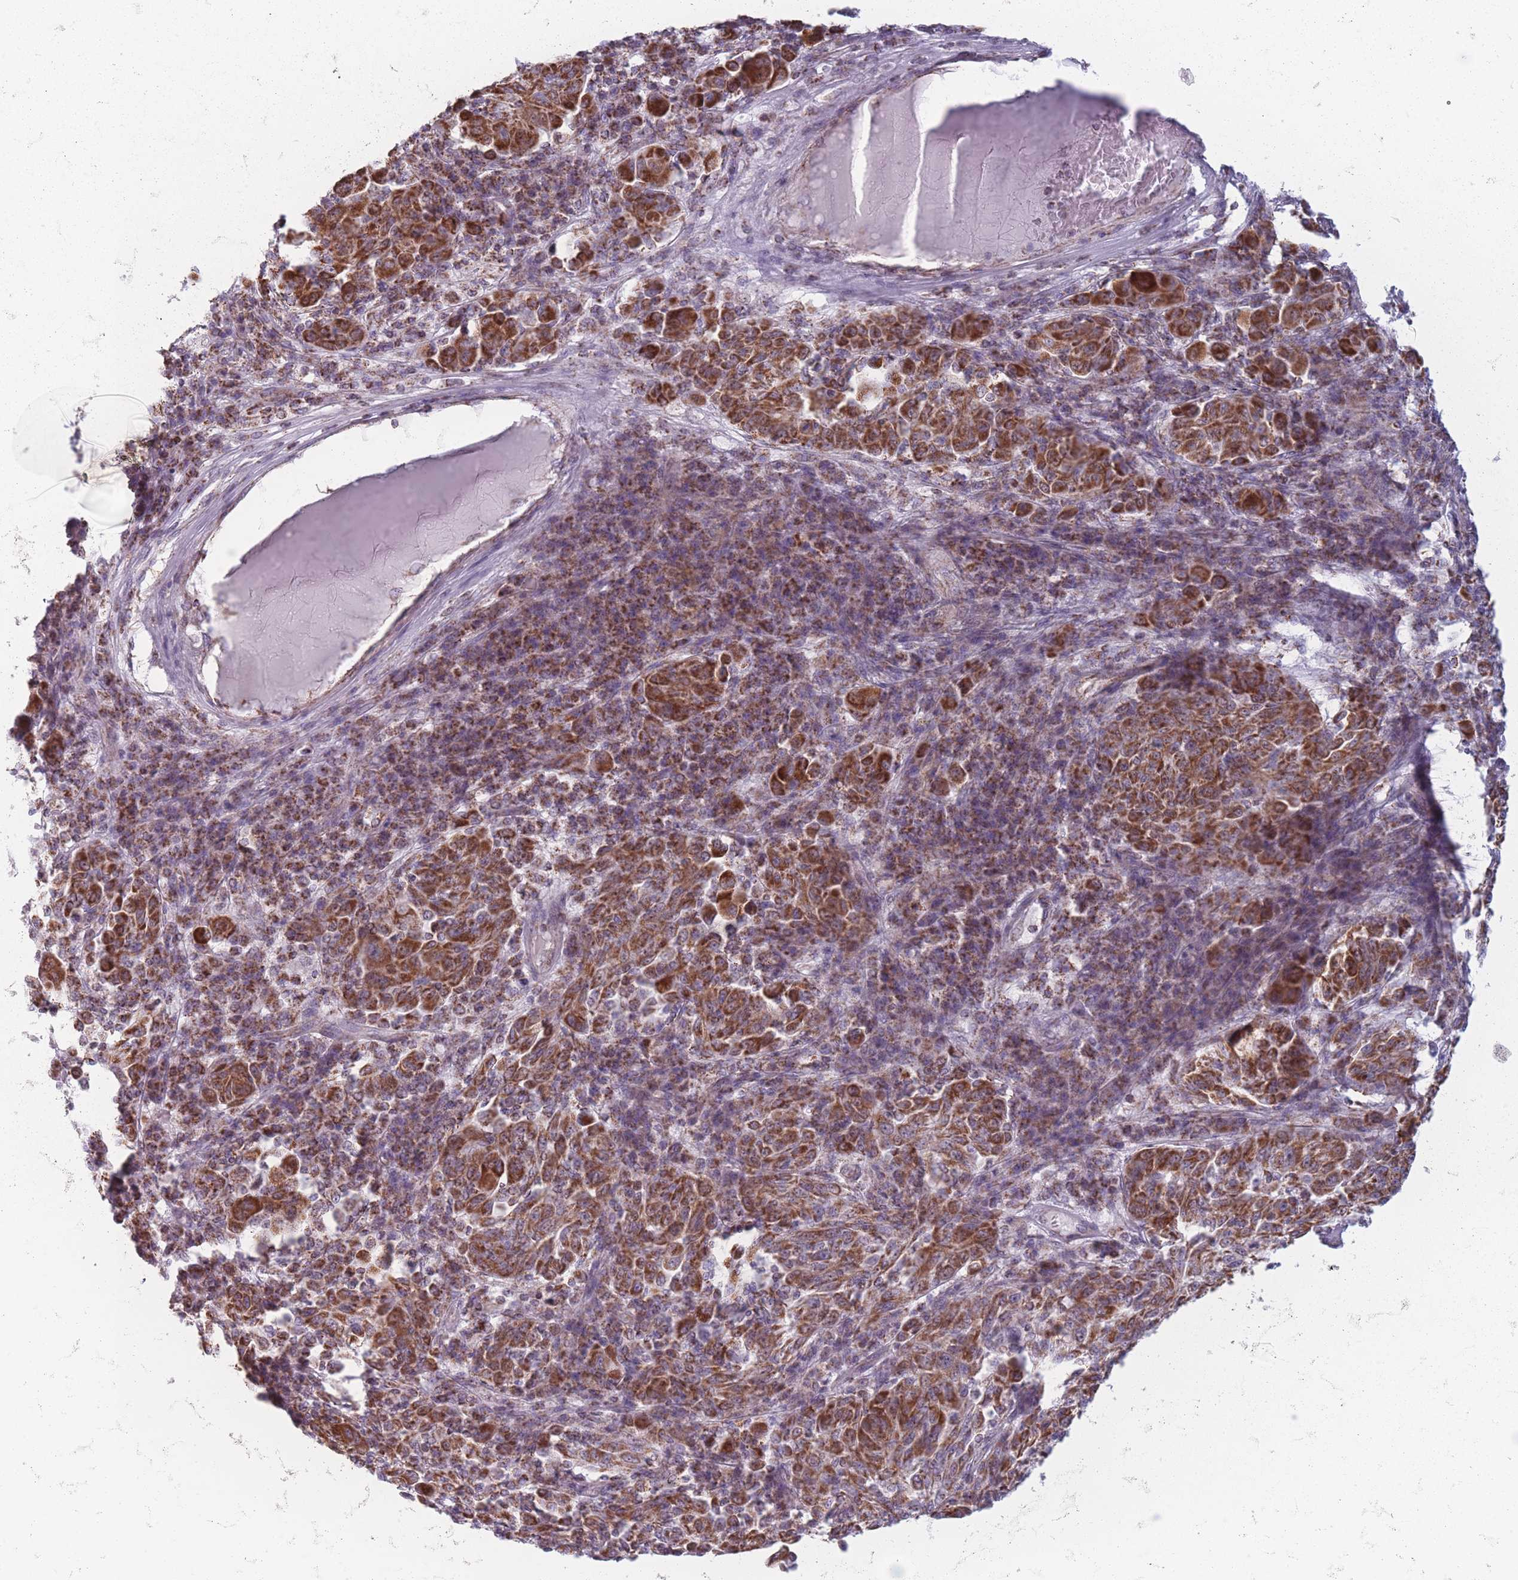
{"staining": {"intensity": "strong", "quantity": ">75%", "location": "cytoplasmic/membranous"}, "tissue": "melanoma", "cell_type": "Tumor cells", "image_type": "cancer", "snomed": [{"axis": "morphology", "description": "Malignant melanoma, NOS"}, {"axis": "topography", "description": "Skin"}], "caption": "Immunohistochemical staining of melanoma exhibits high levels of strong cytoplasmic/membranous staining in about >75% of tumor cells.", "gene": "DCHS1", "patient": {"sex": "male", "age": 53}}